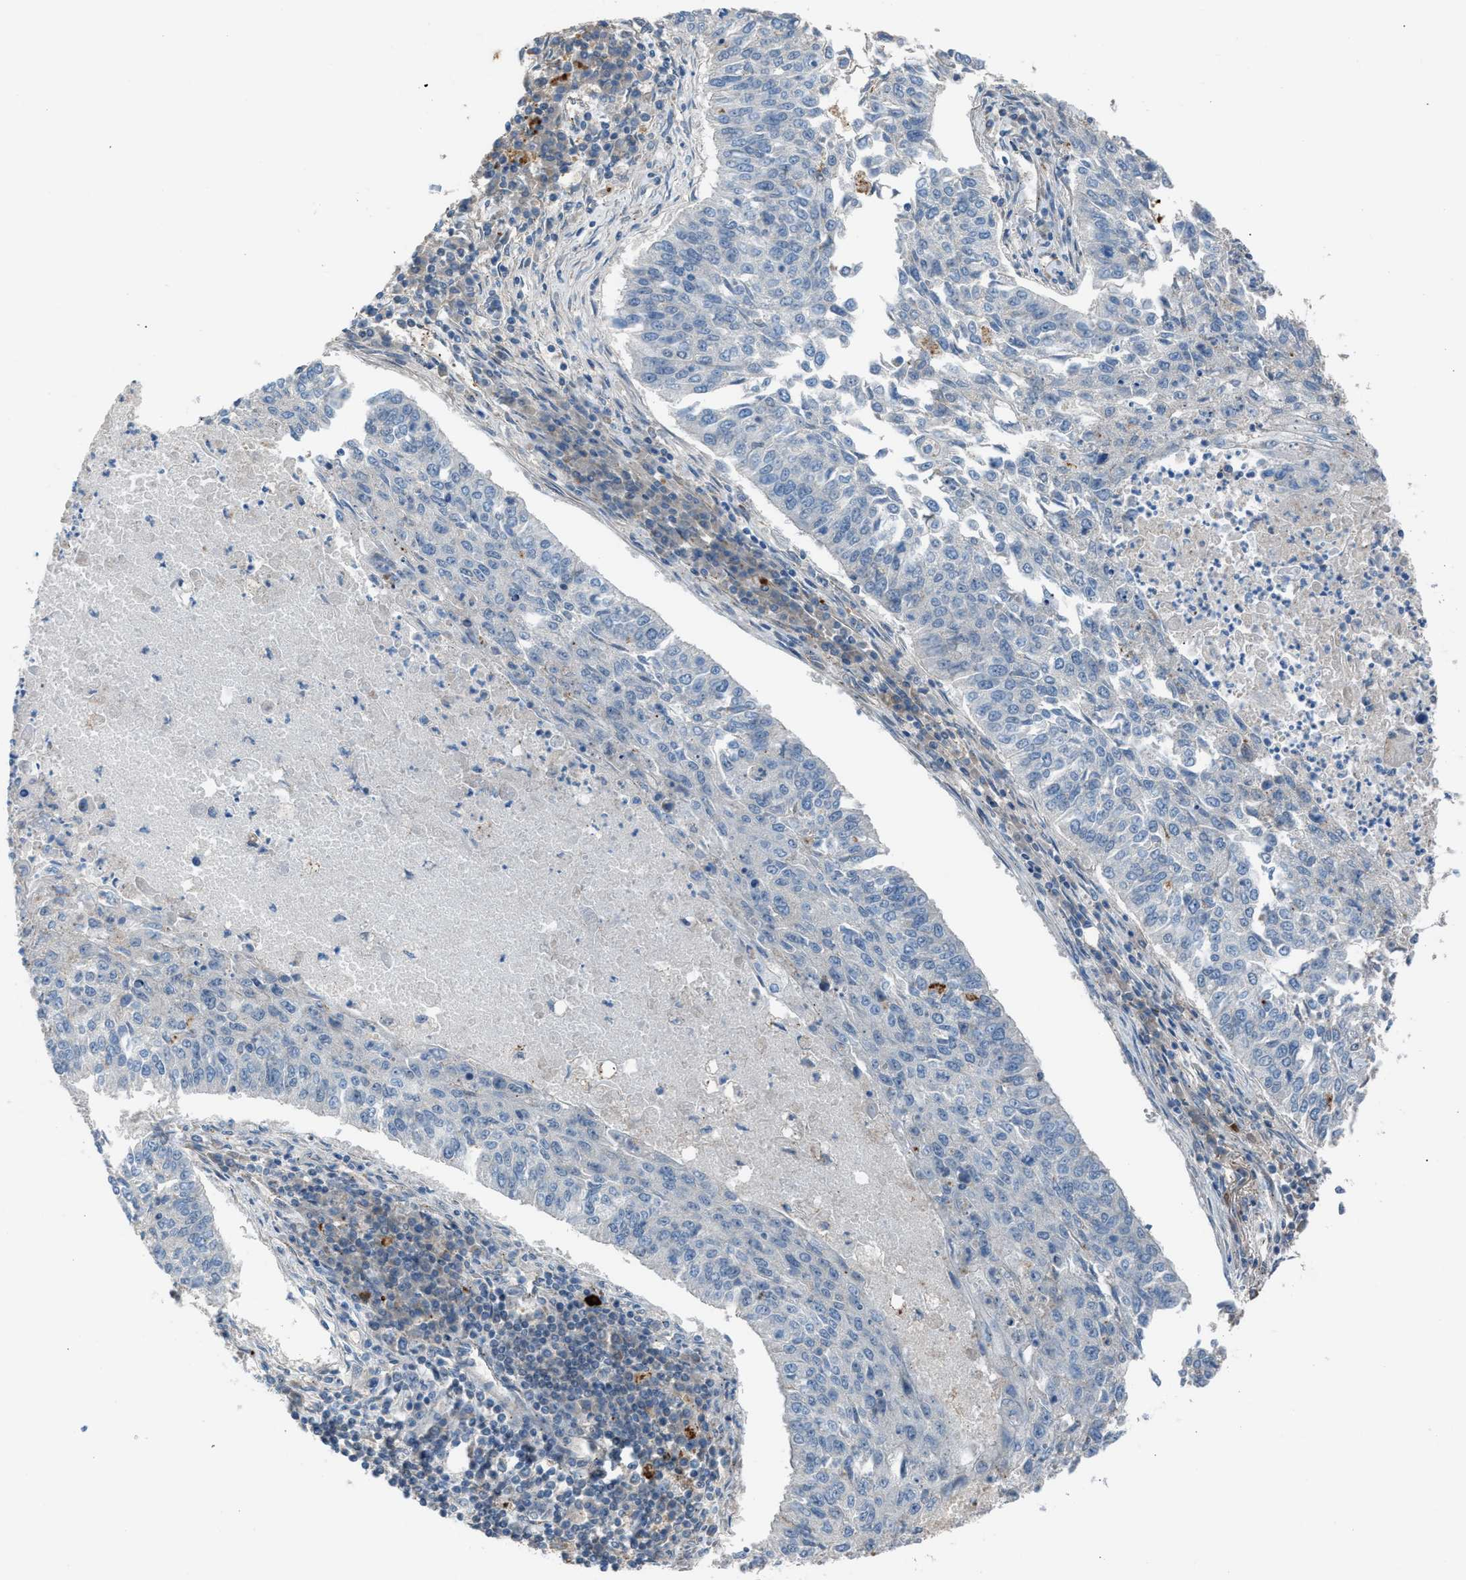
{"staining": {"intensity": "negative", "quantity": "none", "location": "none"}, "tissue": "lung cancer", "cell_type": "Tumor cells", "image_type": "cancer", "snomed": [{"axis": "morphology", "description": "Normal tissue, NOS"}, {"axis": "morphology", "description": "Squamous cell carcinoma, NOS"}, {"axis": "topography", "description": "Cartilage tissue"}, {"axis": "topography", "description": "Bronchus"}, {"axis": "topography", "description": "Lung"}], "caption": "Lung cancer (squamous cell carcinoma) stained for a protein using immunohistochemistry demonstrates no staining tumor cells.", "gene": "CRTC1", "patient": {"sex": "female", "age": 49}}